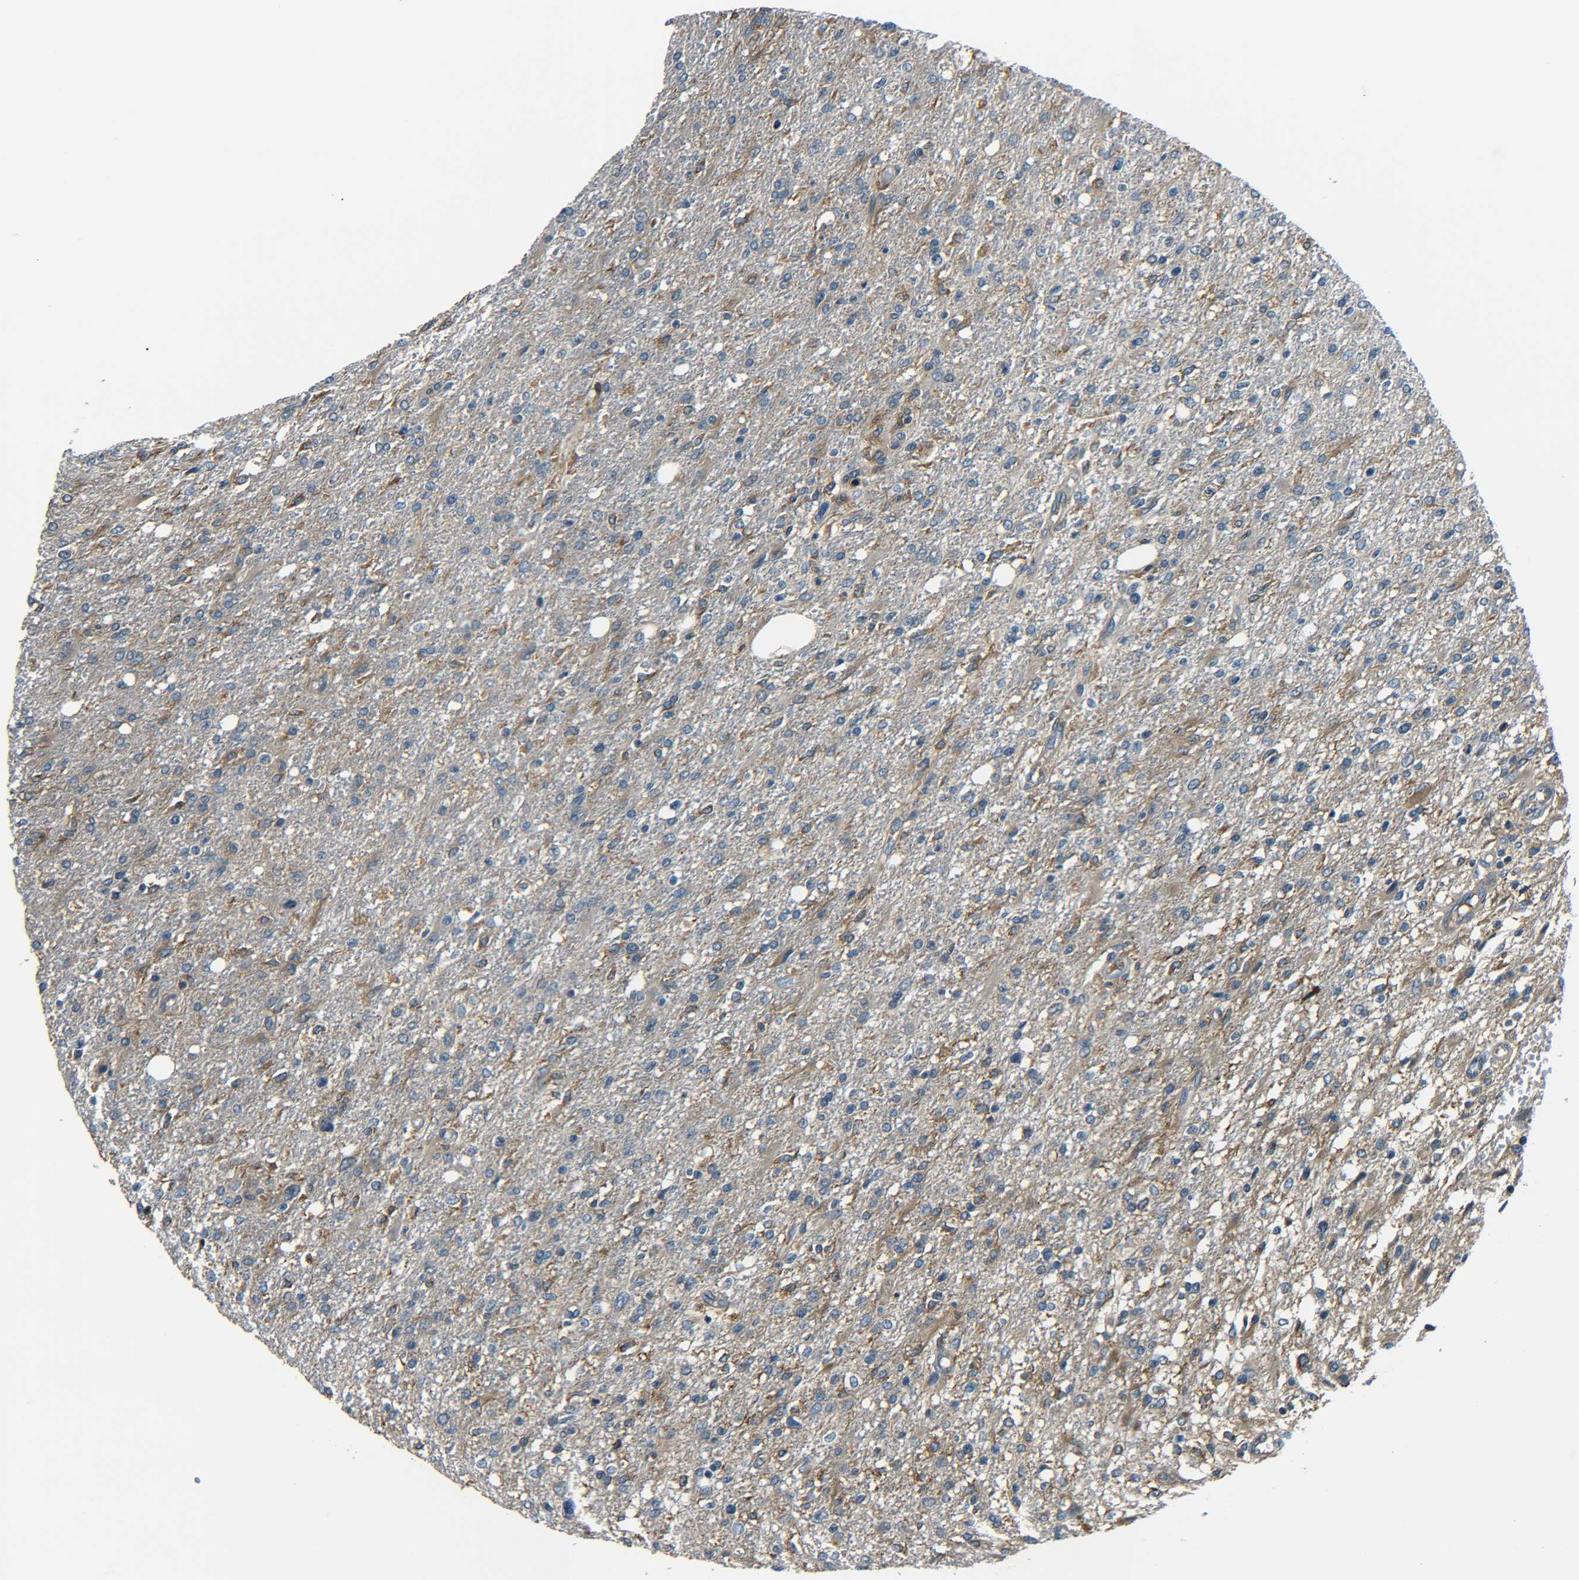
{"staining": {"intensity": "moderate", "quantity": "<25%", "location": "cytoplasmic/membranous"}, "tissue": "glioma", "cell_type": "Tumor cells", "image_type": "cancer", "snomed": [{"axis": "morphology", "description": "Glioma, malignant, High grade"}, {"axis": "topography", "description": "Cerebral cortex"}], "caption": "Glioma stained with DAB immunohistochemistry reveals low levels of moderate cytoplasmic/membranous positivity in about <25% of tumor cells.", "gene": "RAB1B", "patient": {"sex": "male", "age": 76}}